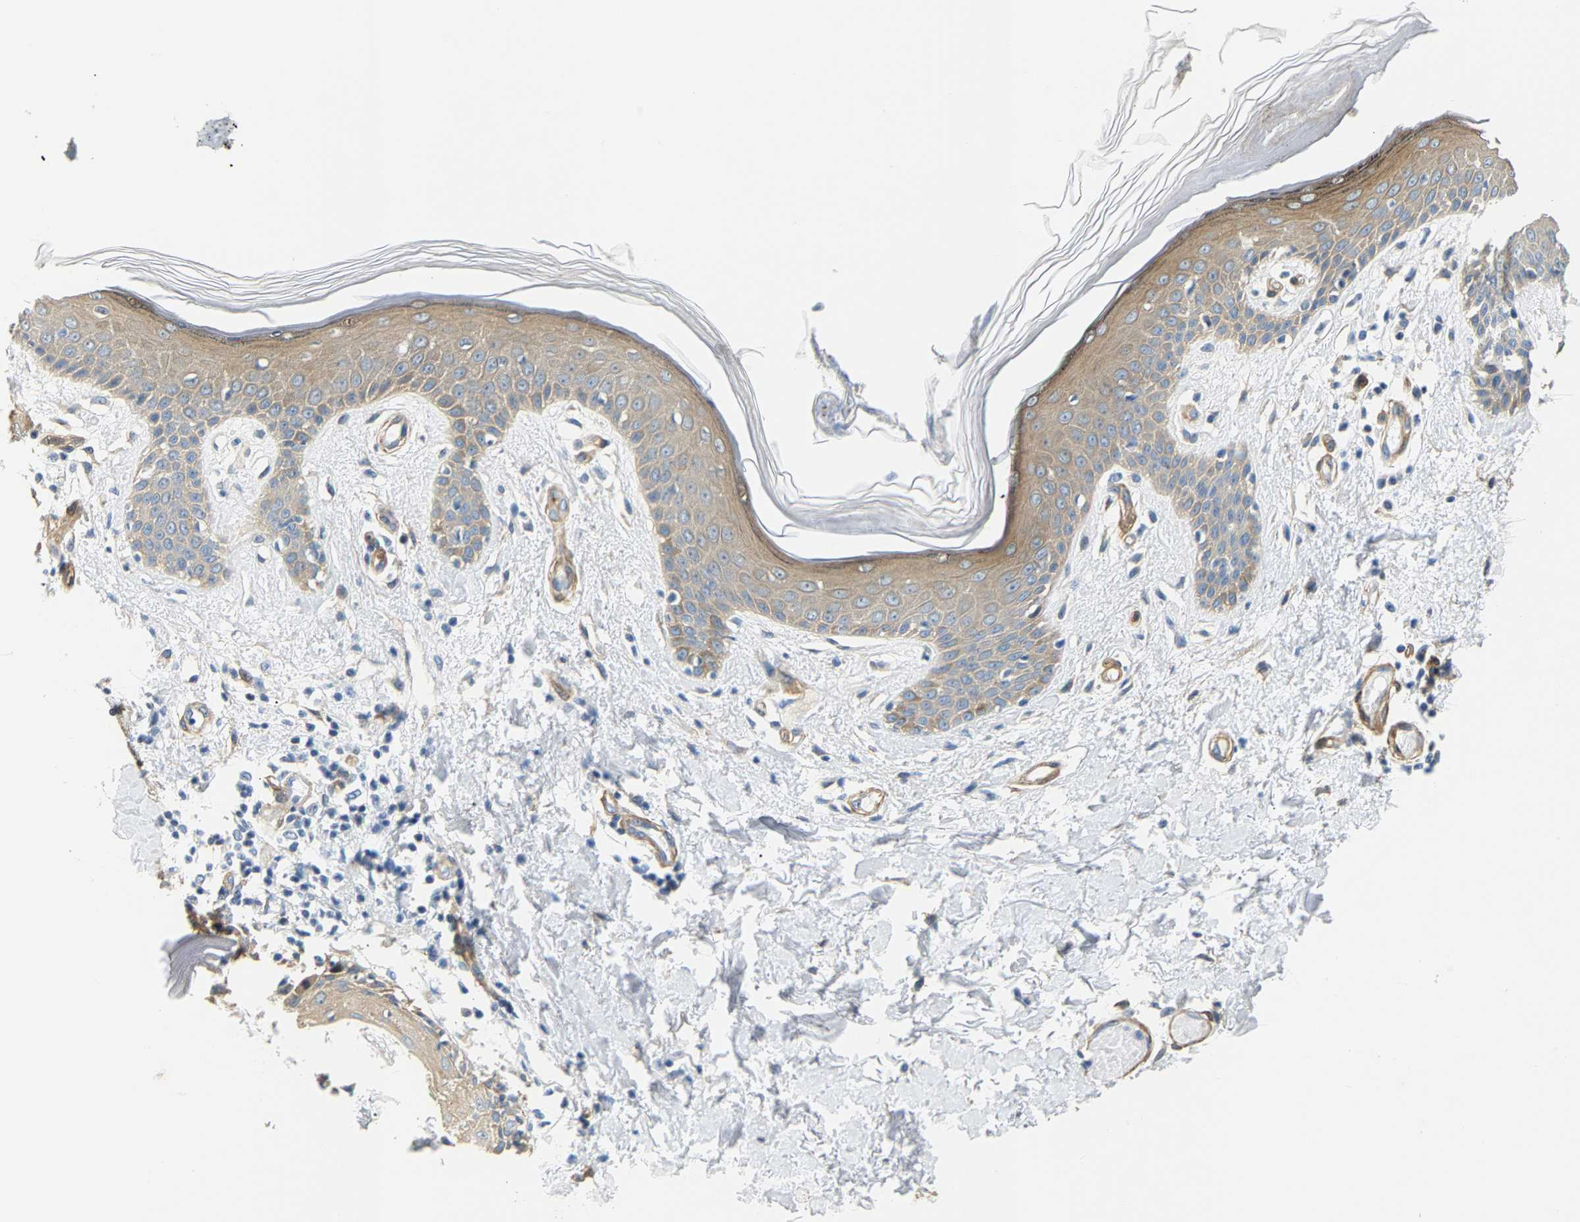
{"staining": {"intensity": "weak", "quantity": ">75%", "location": "cytoplasmic/membranous"}, "tissue": "skin", "cell_type": "Fibroblasts", "image_type": "normal", "snomed": [{"axis": "morphology", "description": "Normal tissue, NOS"}, {"axis": "topography", "description": "Skin"}], "caption": "An immunohistochemistry (IHC) histopathology image of benign tissue is shown. Protein staining in brown highlights weak cytoplasmic/membranous positivity in skin within fibroblasts.", "gene": "PAWR", "patient": {"sex": "male", "age": 53}}